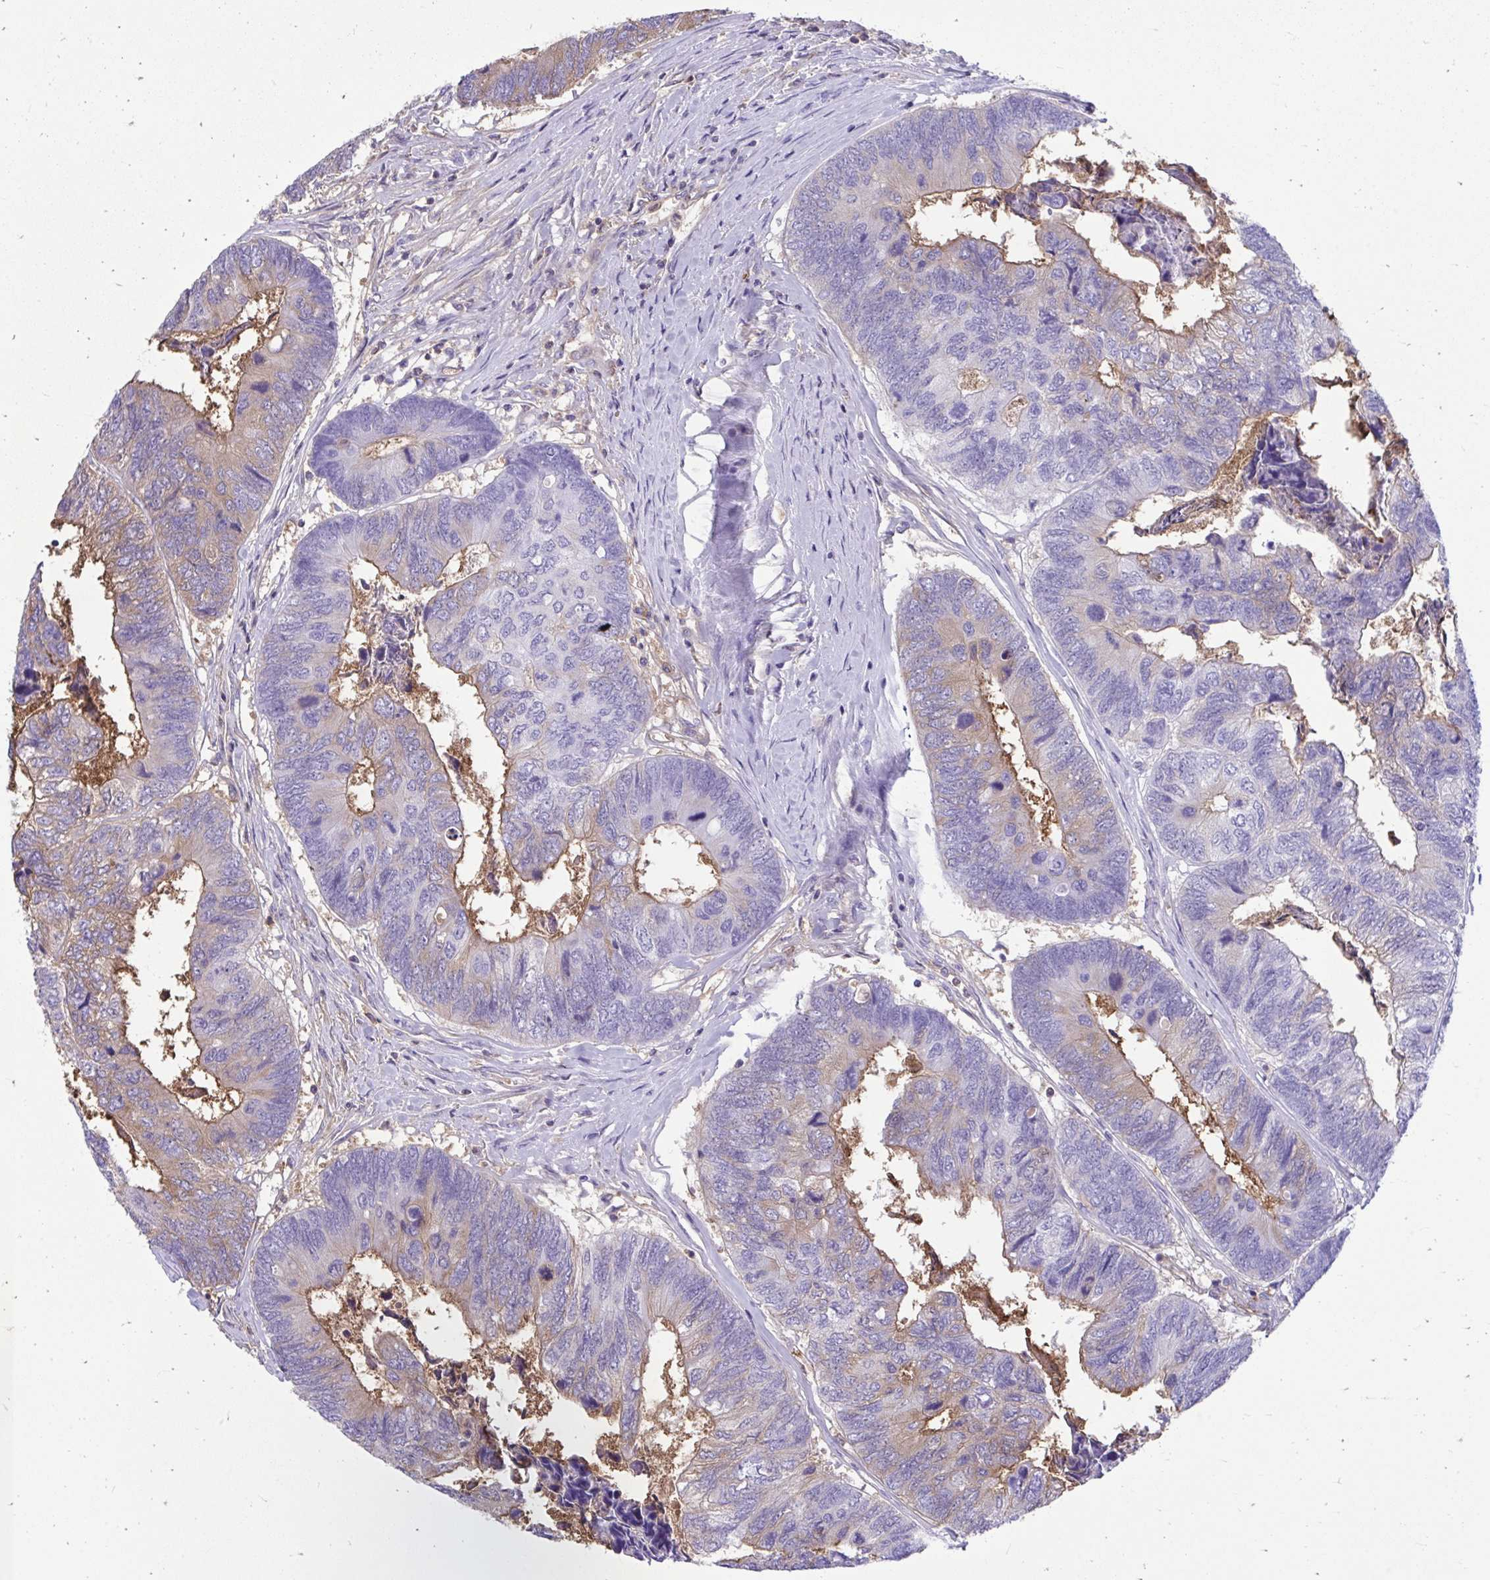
{"staining": {"intensity": "negative", "quantity": "none", "location": "none"}, "tissue": "colorectal cancer", "cell_type": "Tumor cells", "image_type": "cancer", "snomed": [{"axis": "morphology", "description": "Adenocarcinoma, NOS"}, {"axis": "topography", "description": "Colon"}], "caption": "Tumor cells are negative for brown protein staining in adenocarcinoma (colorectal).", "gene": "SMIM9", "patient": {"sex": "female", "age": 67}}